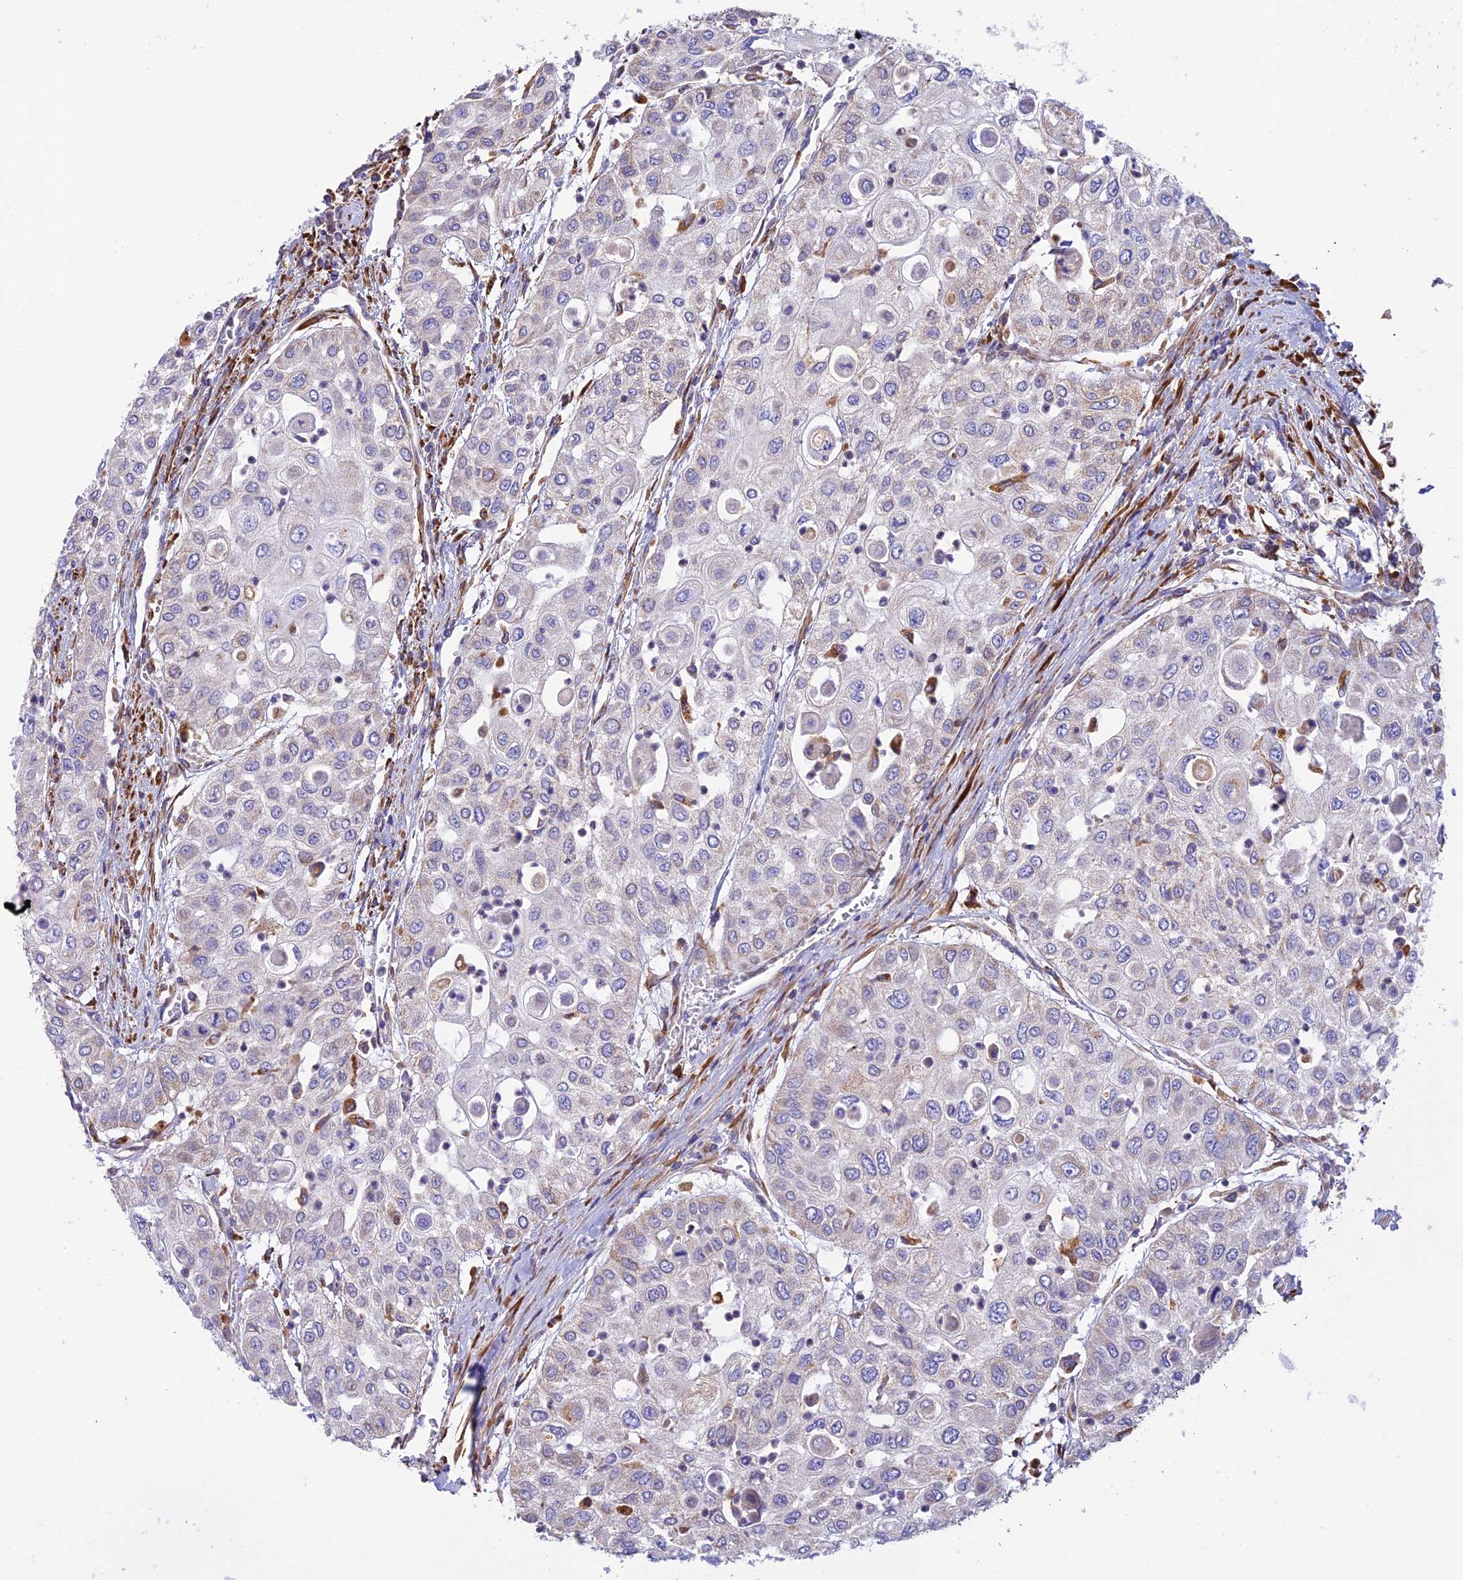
{"staining": {"intensity": "weak", "quantity": "<25%", "location": "cytoplasmic/membranous"}, "tissue": "urothelial cancer", "cell_type": "Tumor cells", "image_type": "cancer", "snomed": [{"axis": "morphology", "description": "Urothelial carcinoma, High grade"}, {"axis": "topography", "description": "Urinary bladder"}], "caption": "The micrograph reveals no significant expression in tumor cells of urothelial cancer.", "gene": "VKORC1", "patient": {"sex": "female", "age": 79}}